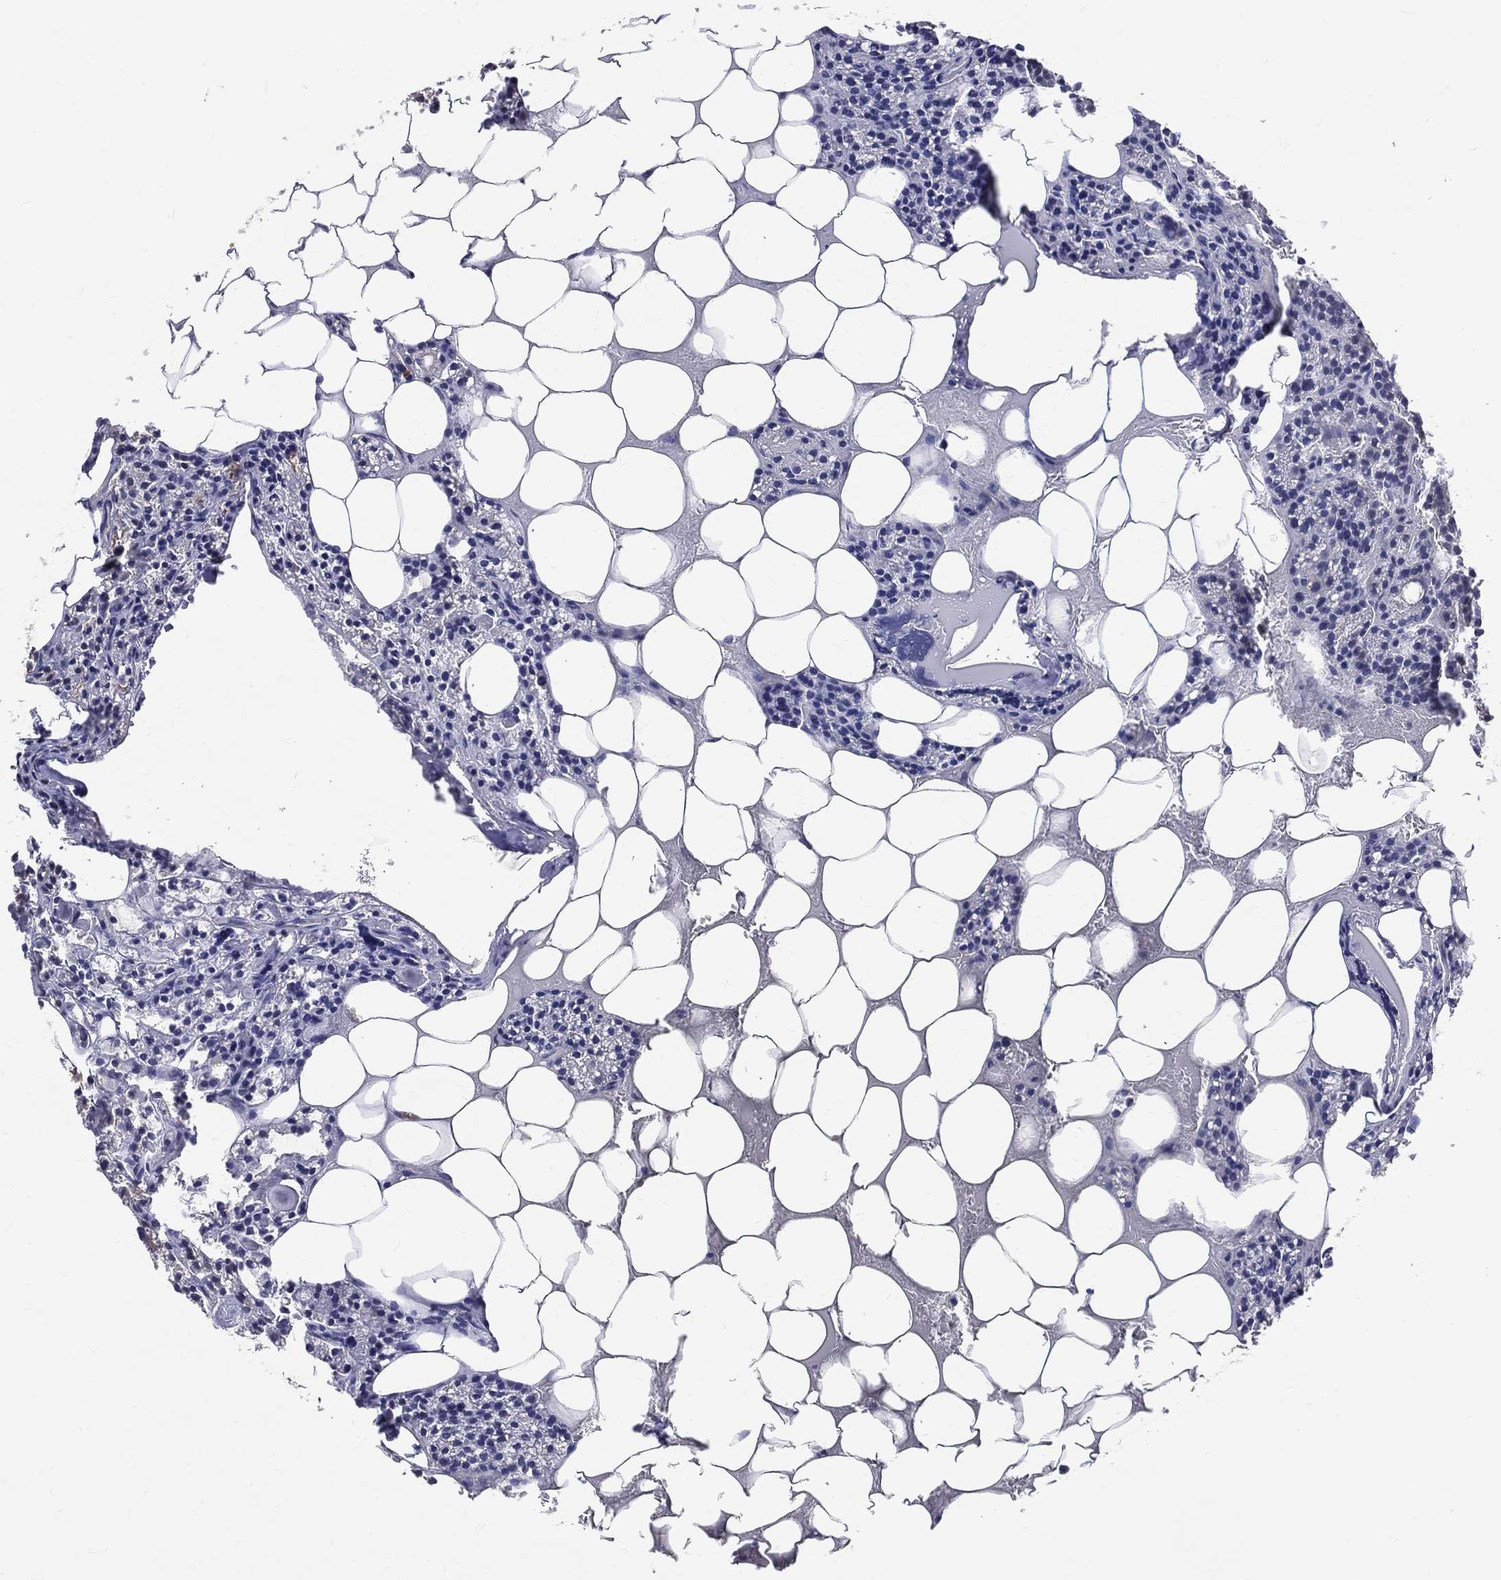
{"staining": {"intensity": "negative", "quantity": "none", "location": "none"}, "tissue": "parathyroid gland", "cell_type": "Glandular cells", "image_type": "normal", "snomed": [{"axis": "morphology", "description": "Normal tissue, NOS"}, {"axis": "topography", "description": "Parathyroid gland"}], "caption": "Glandular cells are negative for protein expression in normal human parathyroid gland. (Stains: DAB (3,3'-diaminobenzidine) immunohistochemistry with hematoxylin counter stain, Microscopy: brightfield microscopy at high magnification).", "gene": "DLG4", "patient": {"sex": "female", "age": 83}}